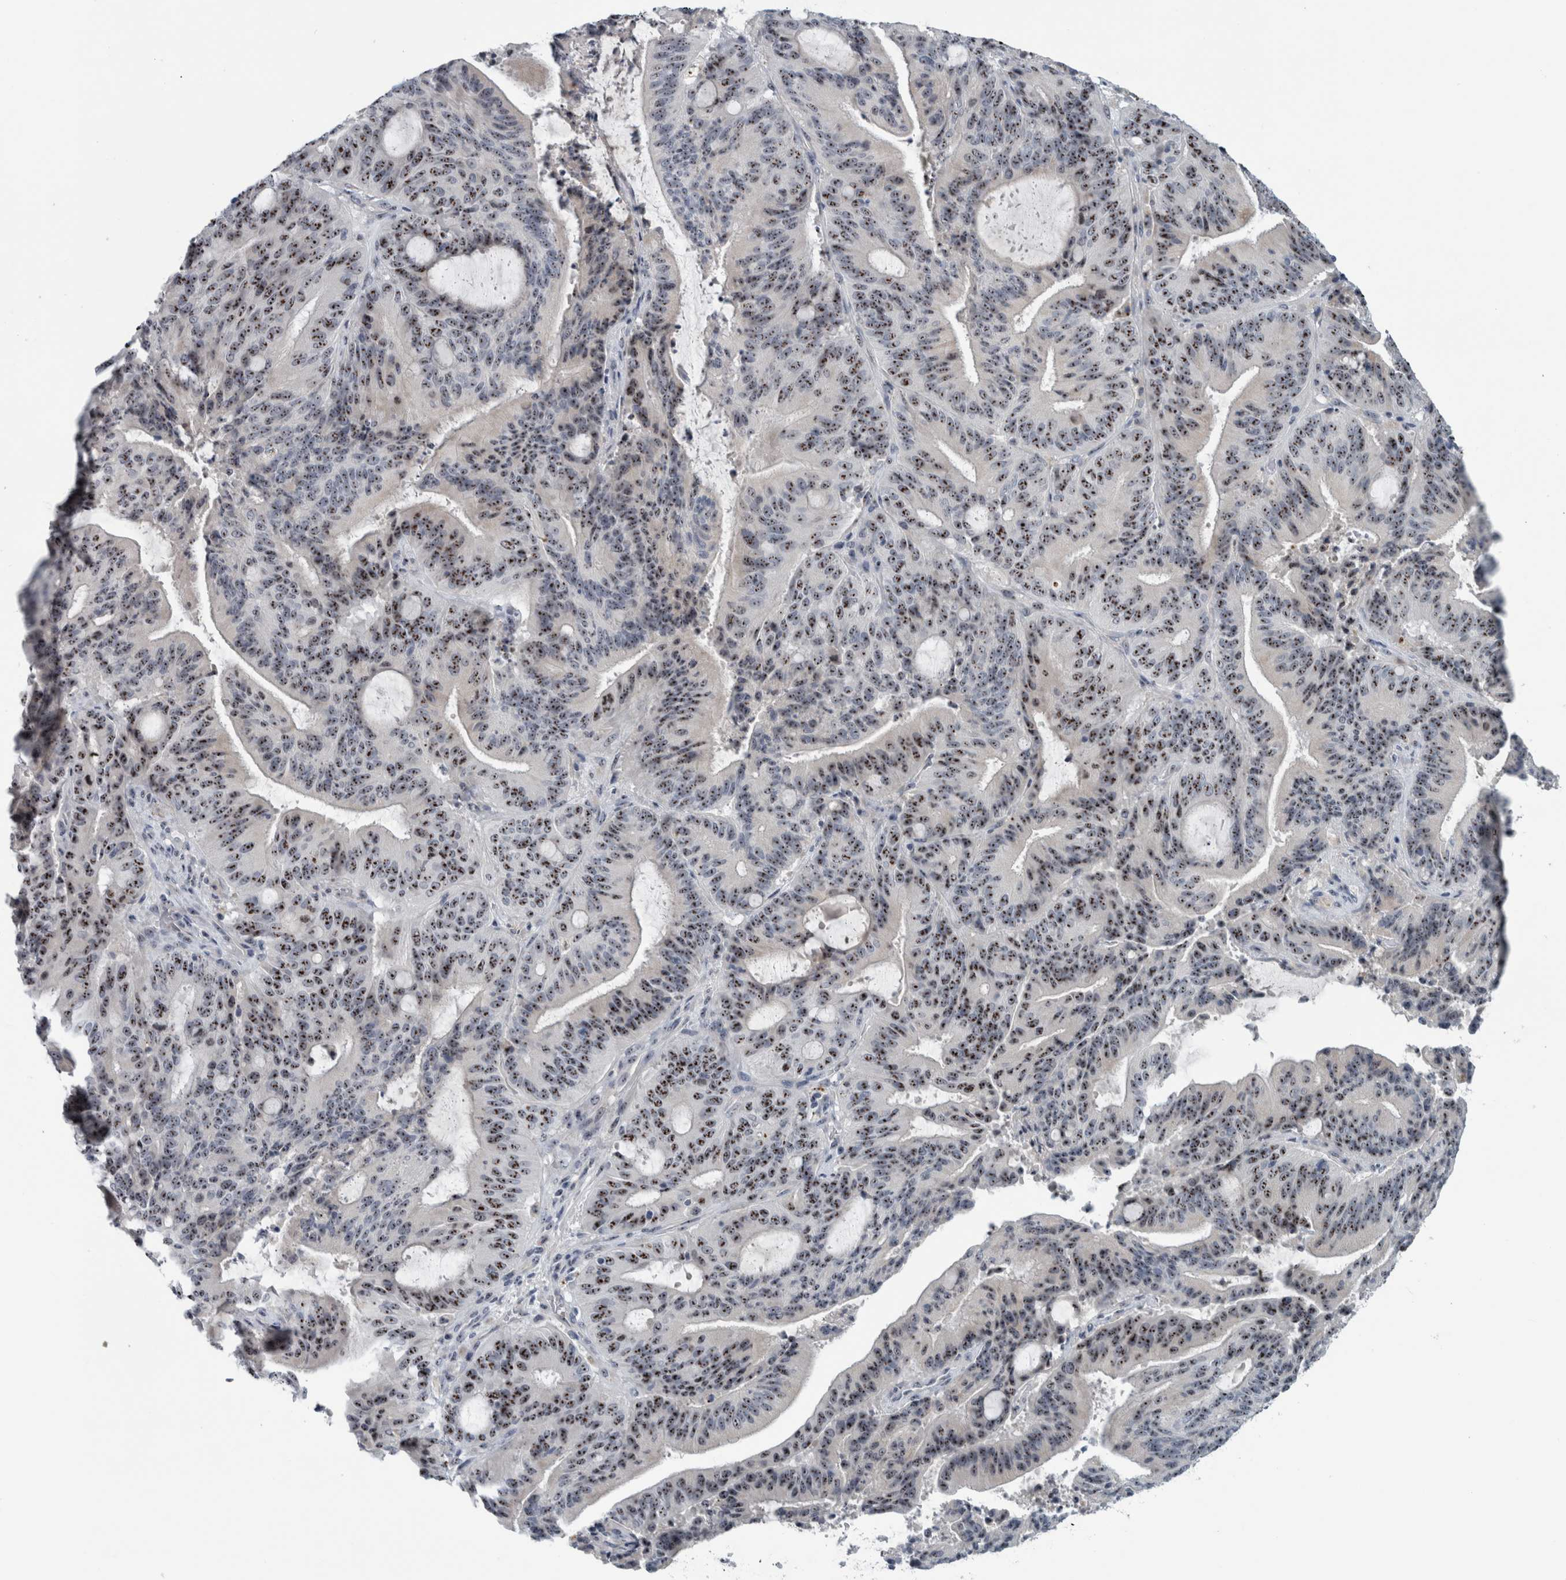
{"staining": {"intensity": "moderate", "quantity": ">75%", "location": "nuclear"}, "tissue": "liver cancer", "cell_type": "Tumor cells", "image_type": "cancer", "snomed": [{"axis": "morphology", "description": "Normal tissue, NOS"}, {"axis": "morphology", "description": "Cholangiocarcinoma"}, {"axis": "topography", "description": "Liver"}, {"axis": "topography", "description": "Peripheral nerve tissue"}], "caption": "Protein staining by IHC demonstrates moderate nuclear positivity in about >75% of tumor cells in liver cancer (cholangiocarcinoma). (IHC, brightfield microscopy, high magnification).", "gene": "UTP6", "patient": {"sex": "female", "age": 73}}